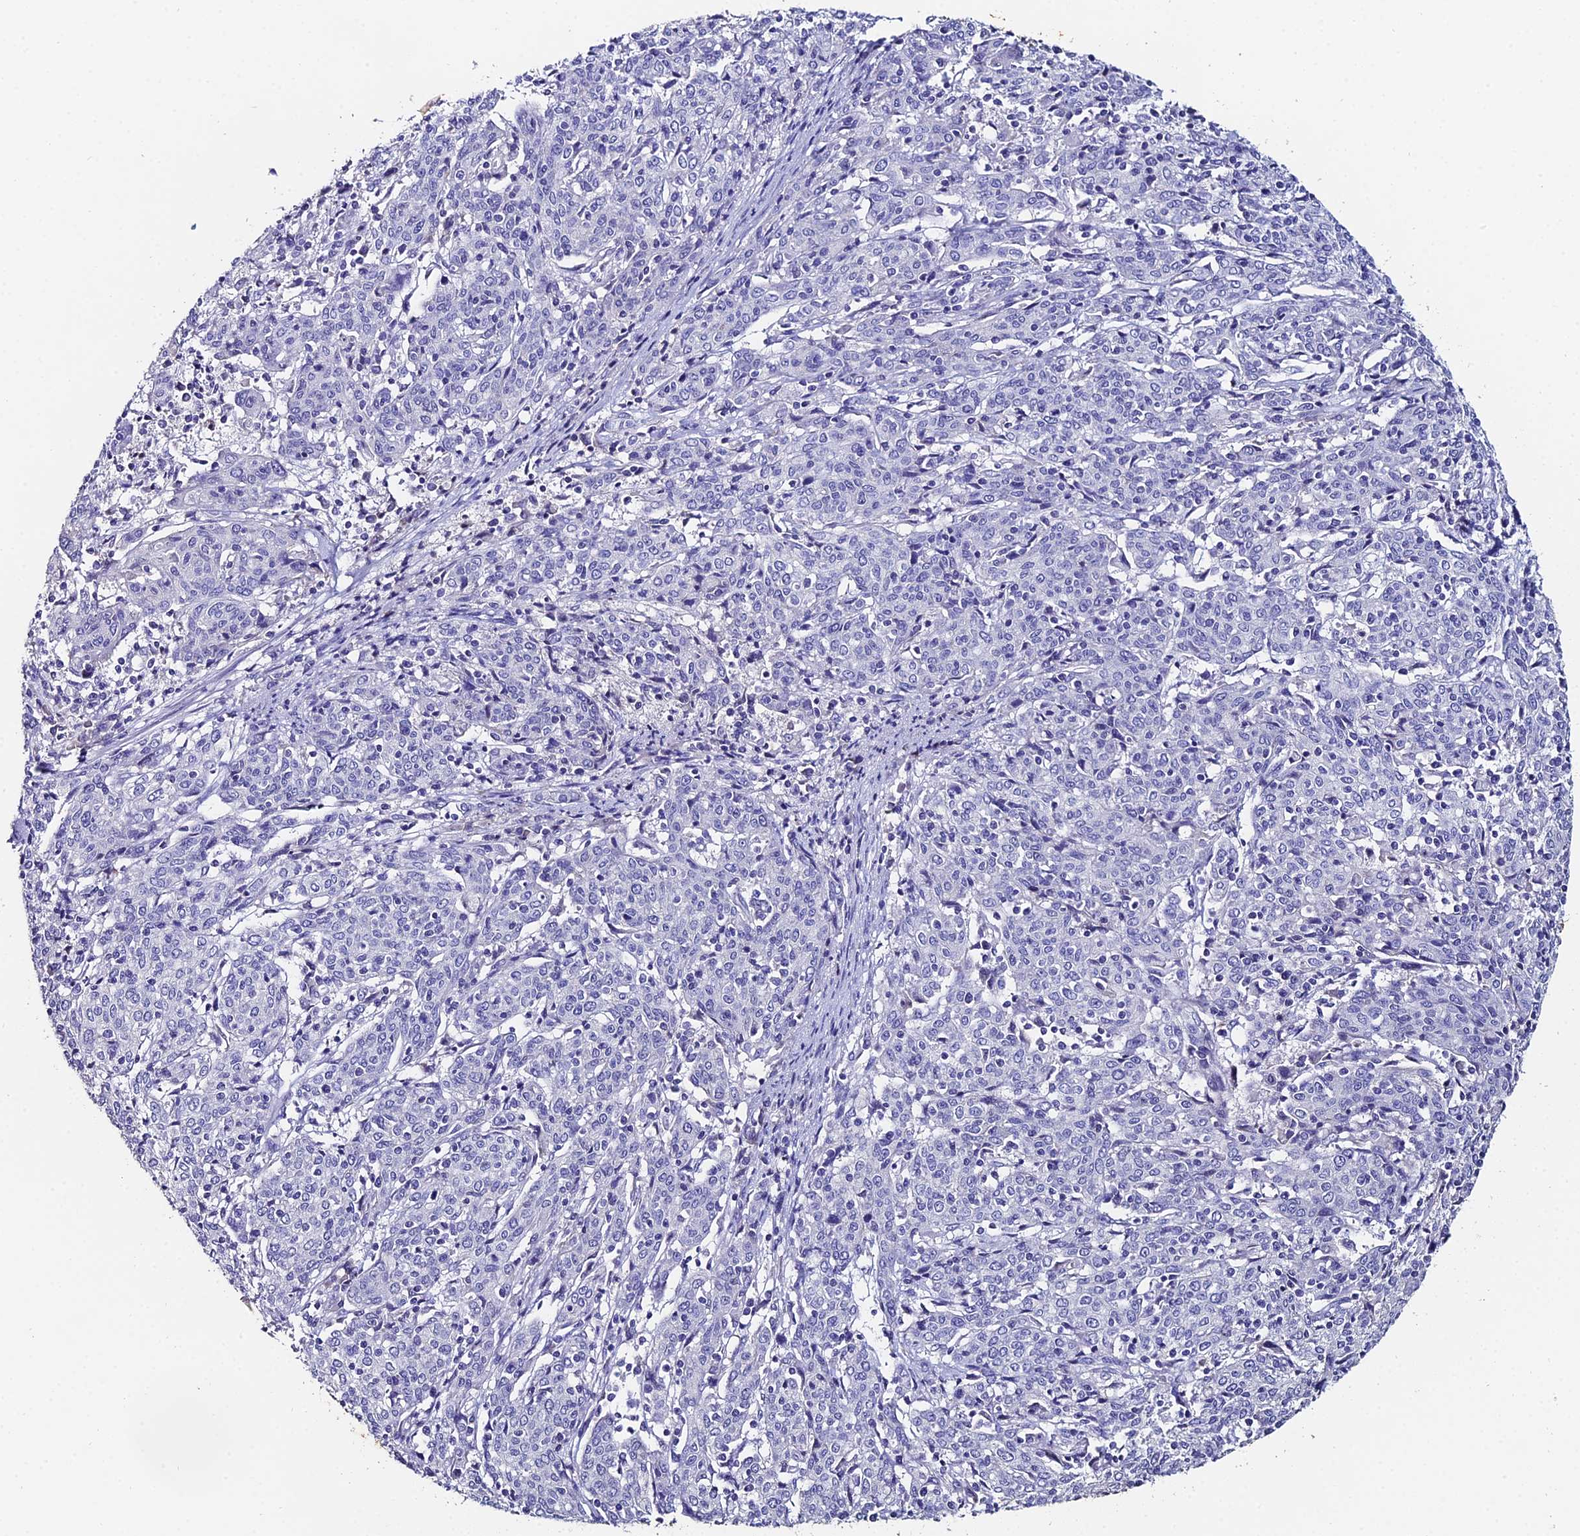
{"staining": {"intensity": "negative", "quantity": "none", "location": "none"}, "tissue": "cervical cancer", "cell_type": "Tumor cells", "image_type": "cancer", "snomed": [{"axis": "morphology", "description": "Squamous cell carcinoma, NOS"}, {"axis": "topography", "description": "Cervix"}], "caption": "Immunohistochemistry micrograph of human squamous cell carcinoma (cervical) stained for a protein (brown), which reveals no positivity in tumor cells.", "gene": "ESRRG", "patient": {"sex": "female", "age": 67}}